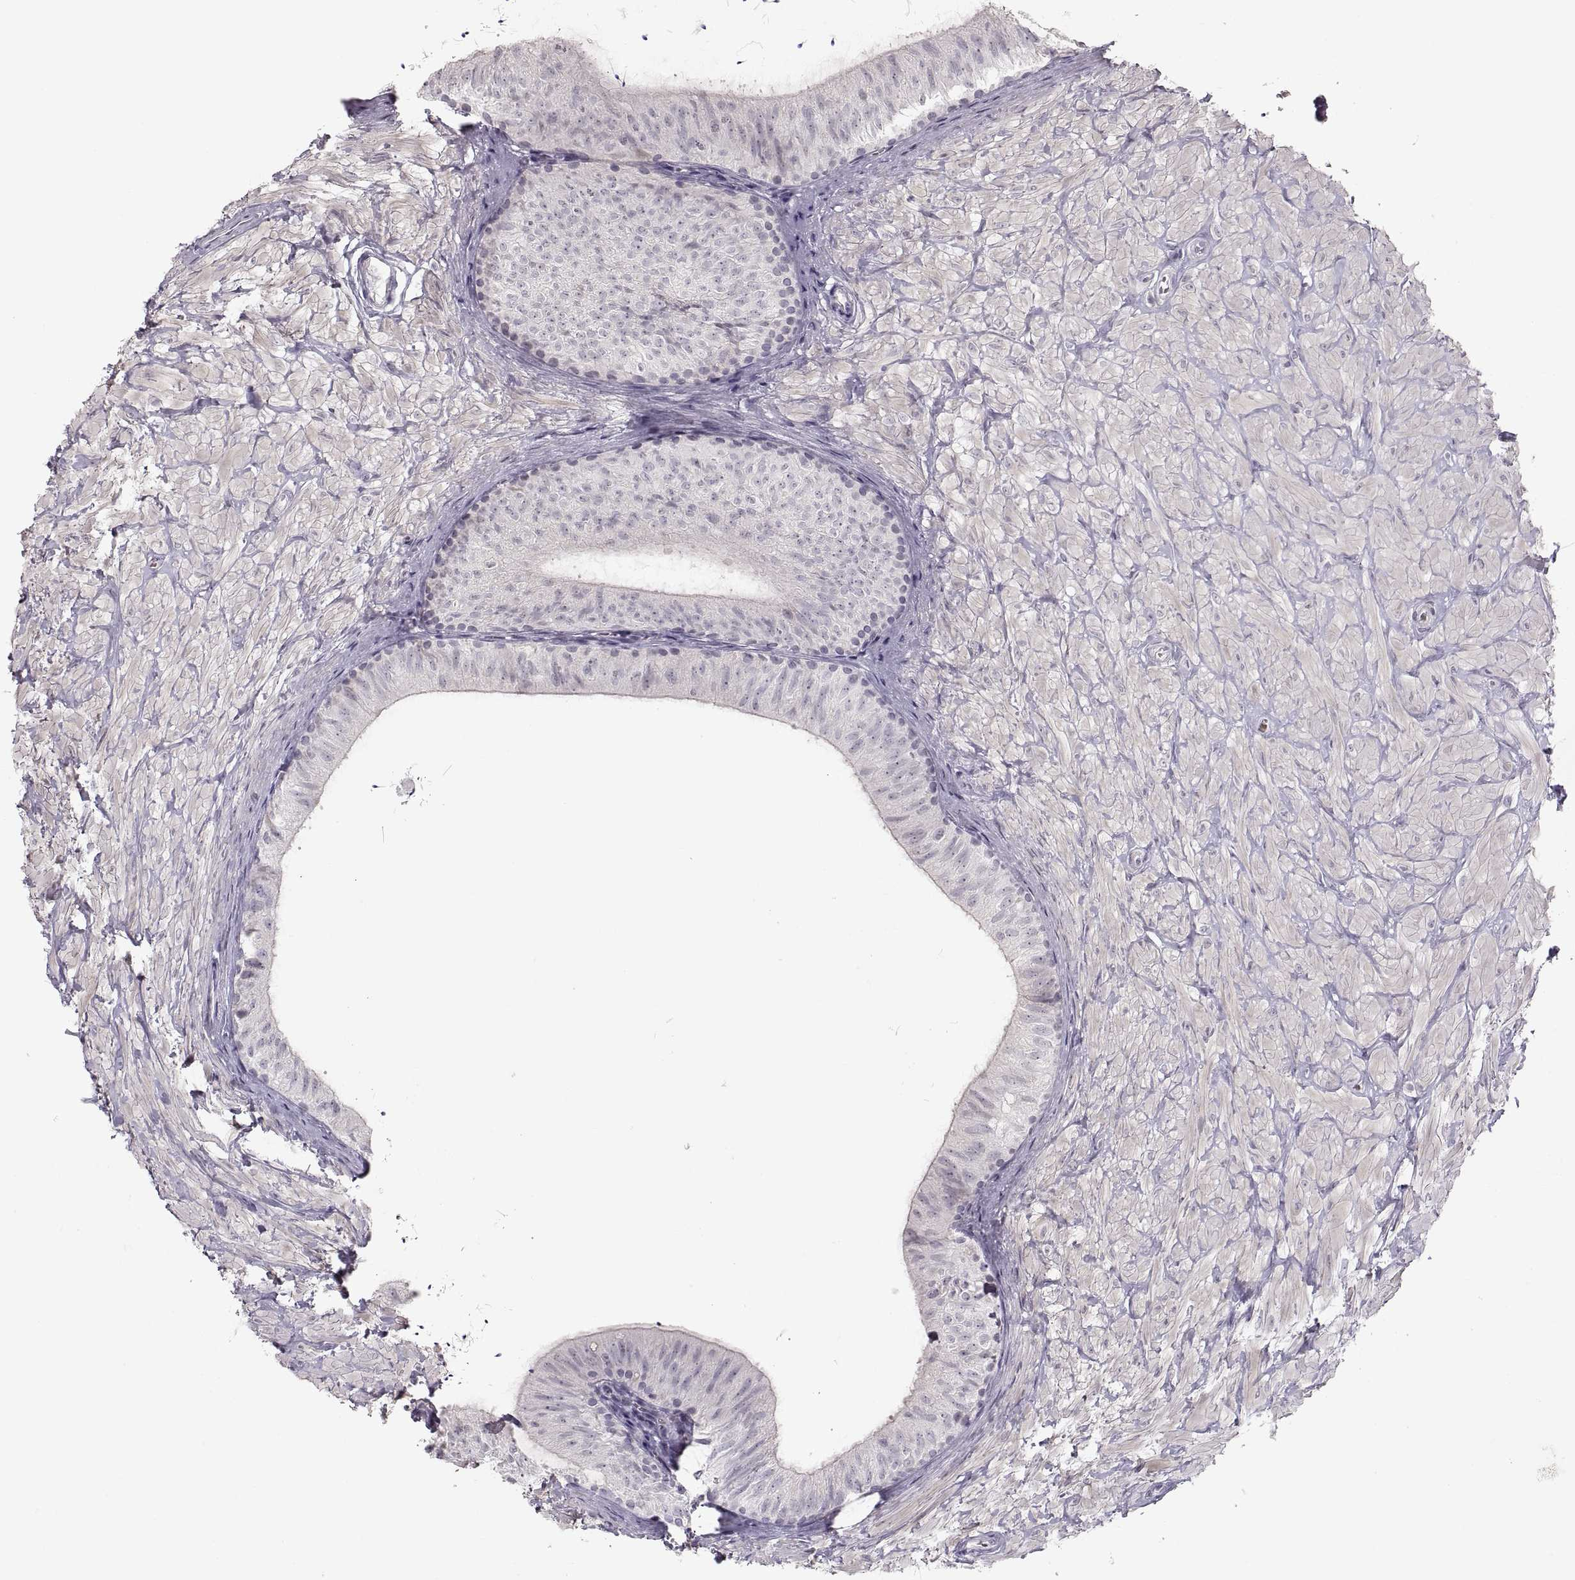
{"staining": {"intensity": "negative", "quantity": "none", "location": "none"}, "tissue": "epididymis", "cell_type": "Glandular cells", "image_type": "normal", "snomed": [{"axis": "morphology", "description": "Normal tissue, NOS"}, {"axis": "topography", "description": "Epididymis"}], "caption": "Immunohistochemistry (IHC) of unremarkable human epididymis reveals no positivity in glandular cells.", "gene": "PCSK2", "patient": {"sex": "male", "age": 32}}